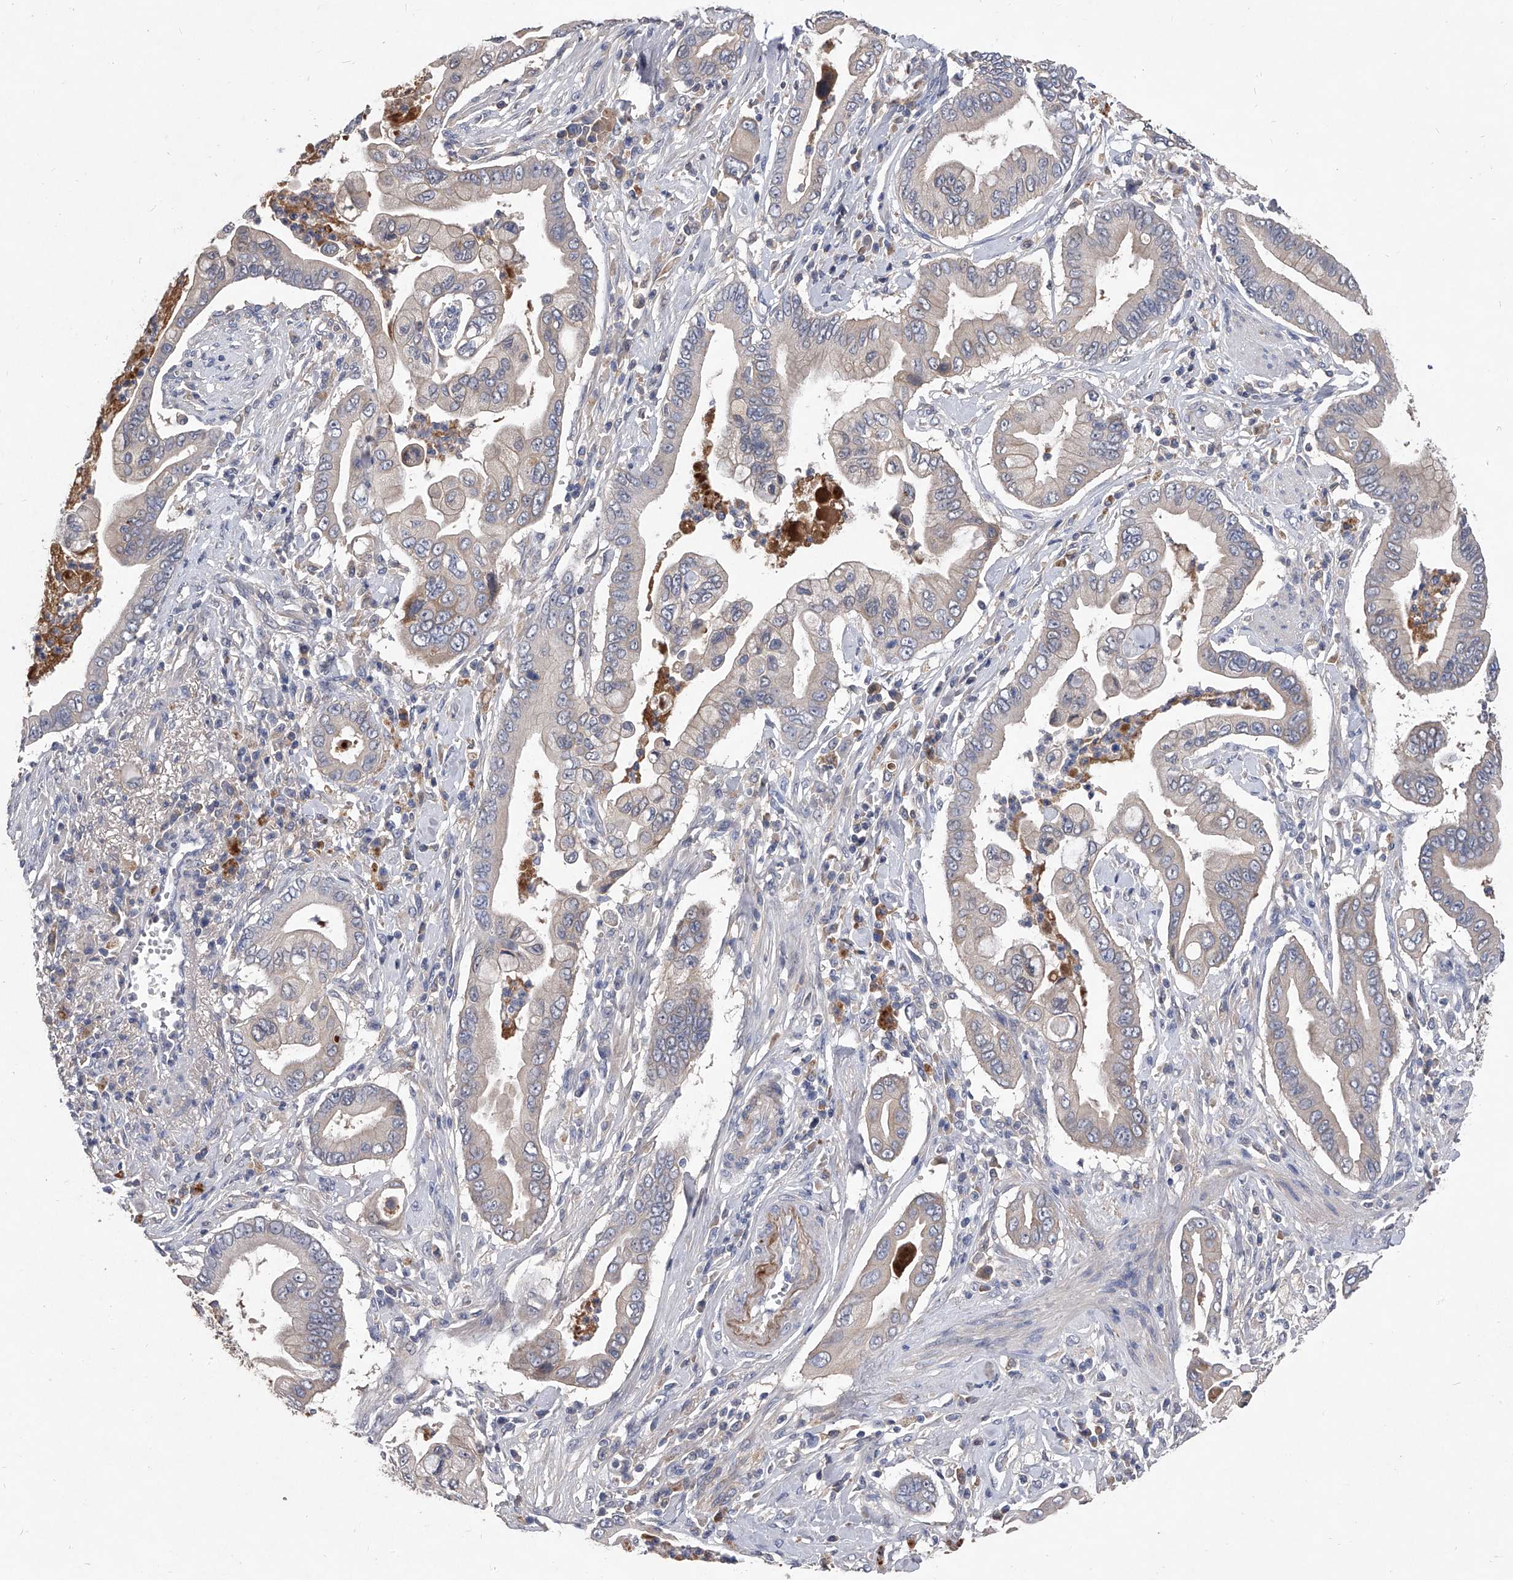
{"staining": {"intensity": "weak", "quantity": "<25%", "location": "cytoplasmic/membranous"}, "tissue": "pancreatic cancer", "cell_type": "Tumor cells", "image_type": "cancer", "snomed": [{"axis": "morphology", "description": "Adenocarcinoma, NOS"}, {"axis": "topography", "description": "Pancreas"}], "caption": "An IHC micrograph of pancreatic cancer is shown. There is no staining in tumor cells of pancreatic cancer.", "gene": "C5", "patient": {"sex": "male", "age": 78}}